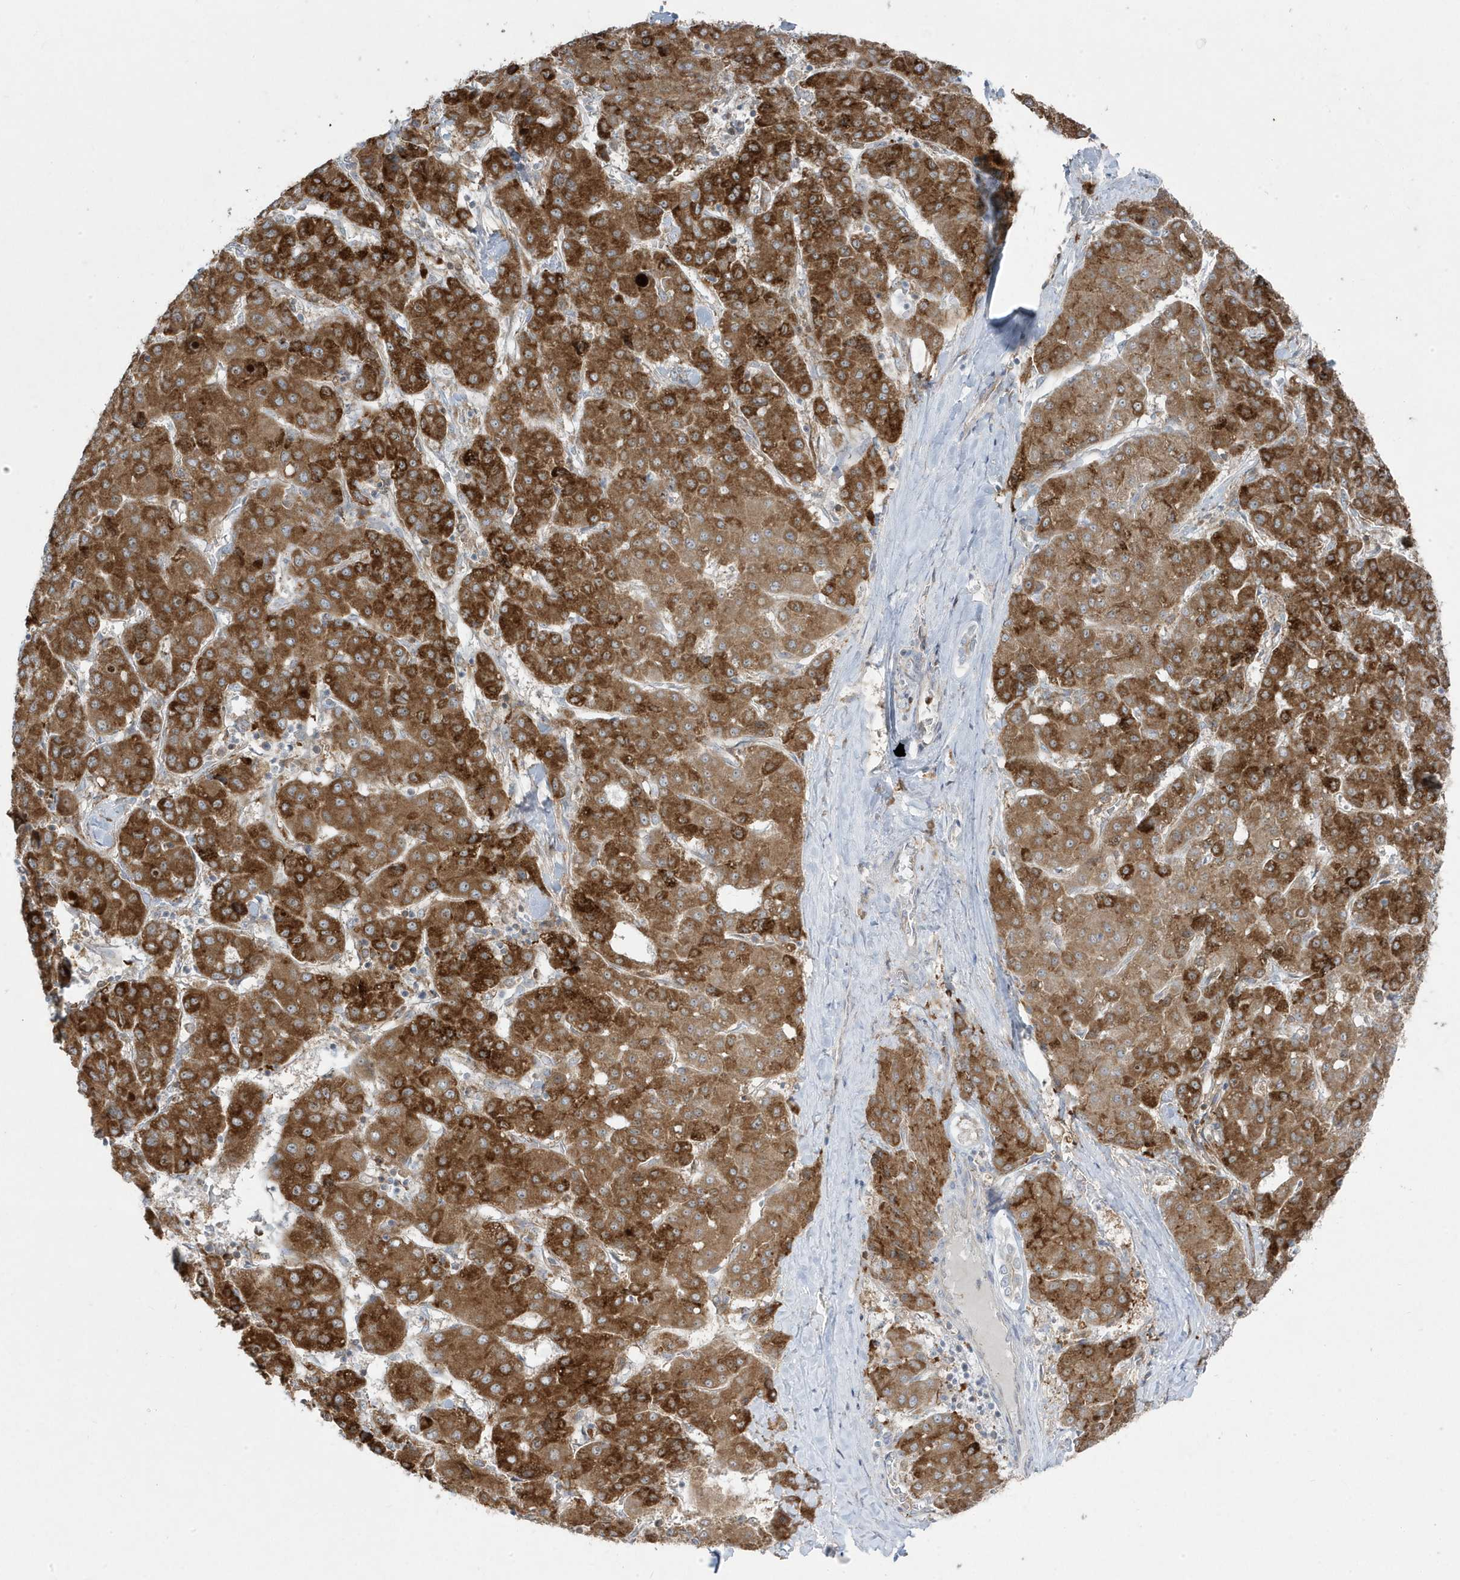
{"staining": {"intensity": "strong", "quantity": ">75%", "location": "cytoplasmic/membranous"}, "tissue": "liver cancer", "cell_type": "Tumor cells", "image_type": "cancer", "snomed": [{"axis": "morphology", "description": "Carcinoma, Hepatocellular, NOS"}, {"axis": "topography", "description": "Liver"}], "caption": "About >75% of tumor cells in liver cancer exhibit strong cytoplasmic/membranous protein expression as visualized by brown immunohistochemical staining.", "gene": "ZNF654", "patient": {"sex": "male", "age": 65}}